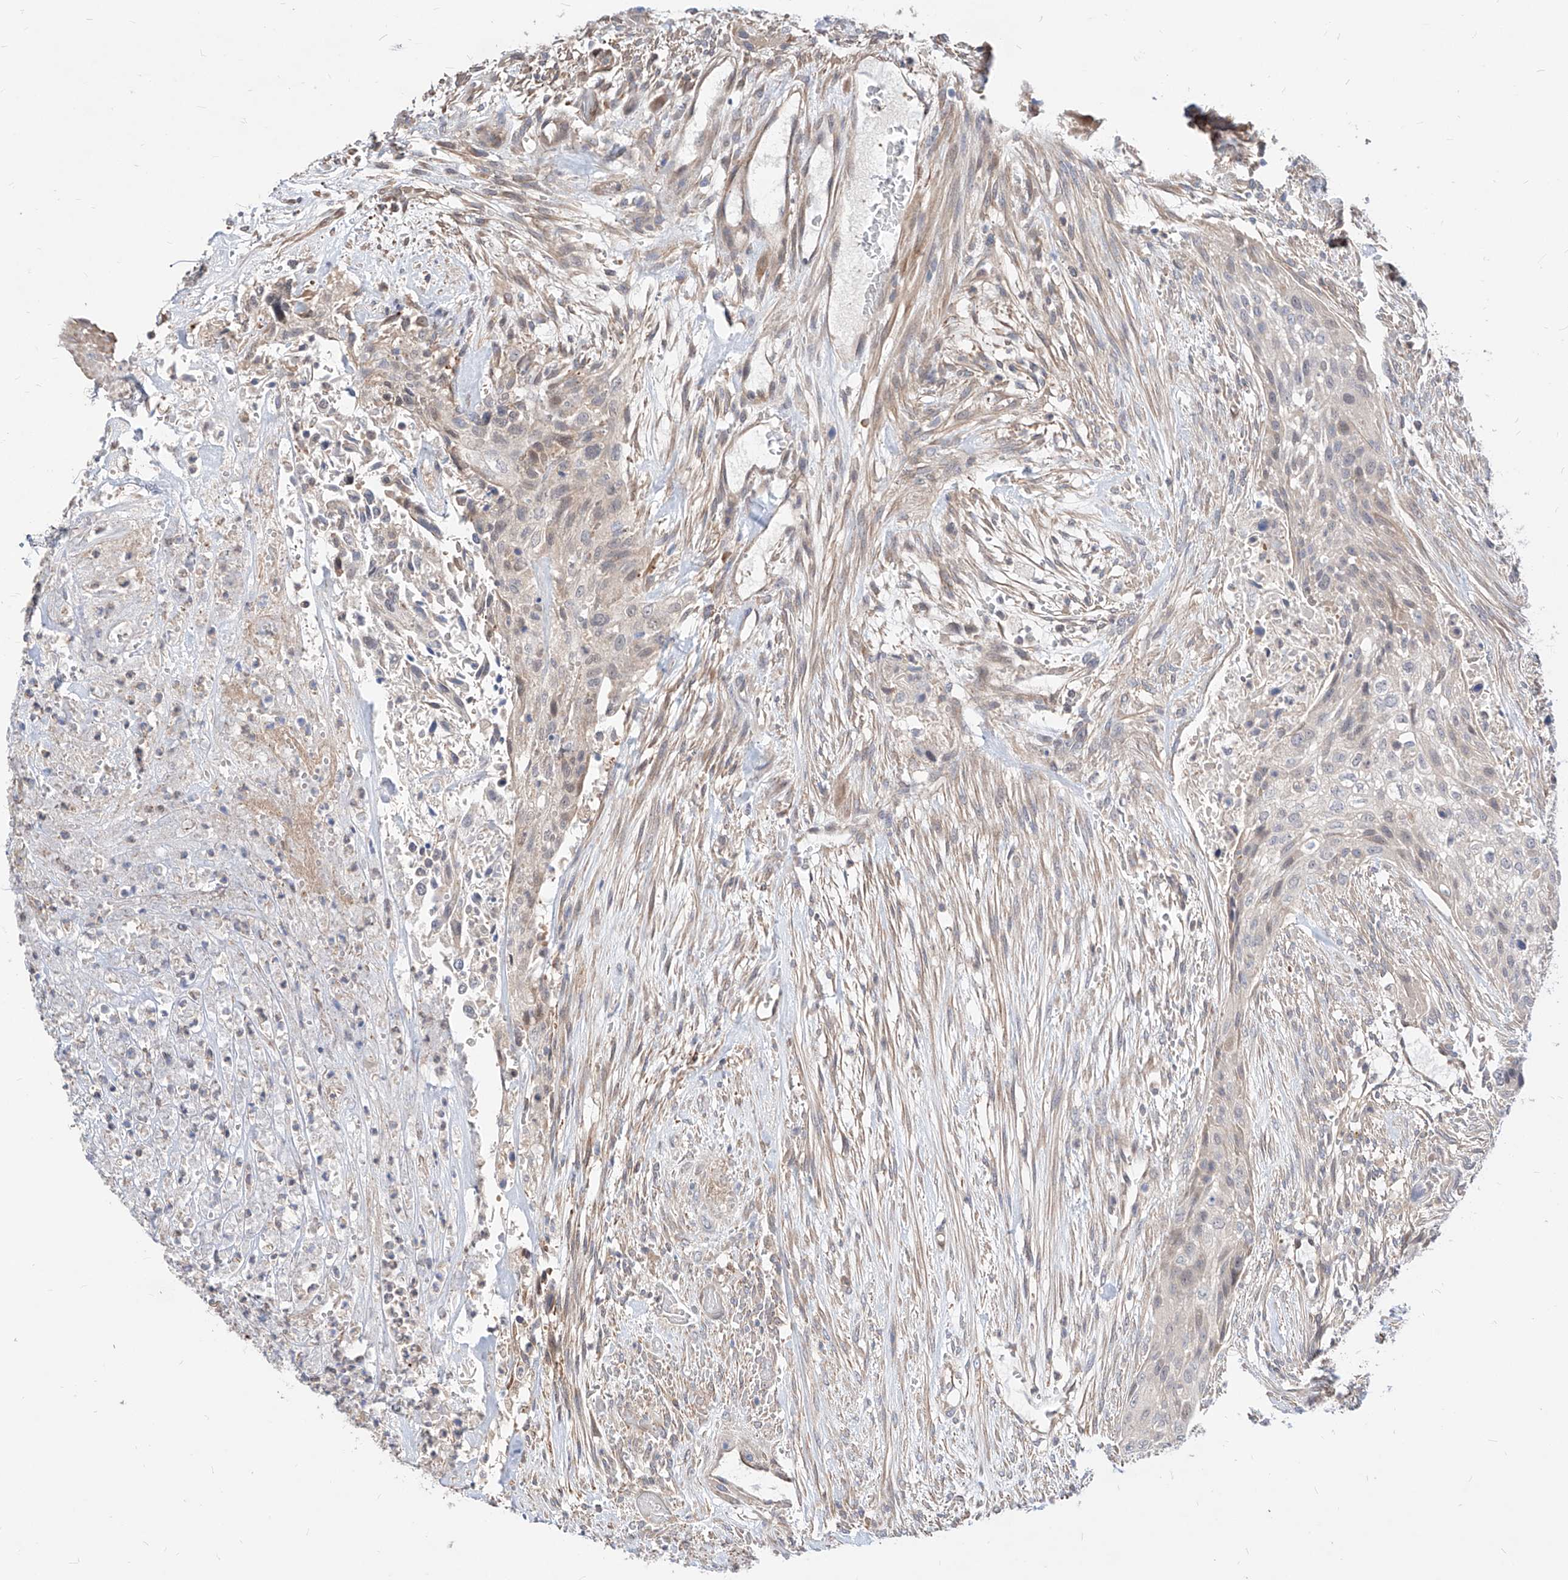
{"staining": {"intensity": "negative", "quantity": "none", "location": "none"}, "tissue": "urothelial cancer", "cell_type": "Tumor cells", "image_type": "cancer", "snomed": [{"axis": "morphology", "description": "Urothelial carcinoma, High grade"}, {"axis": "topography", "description": "Urinary bladder"}], "caption": "Tumor cells are negative for brown protein staining in high-grade urothelial carcinoma.", "gene": "TSNAX", "patient": {"sex": "male", "age": 35}}